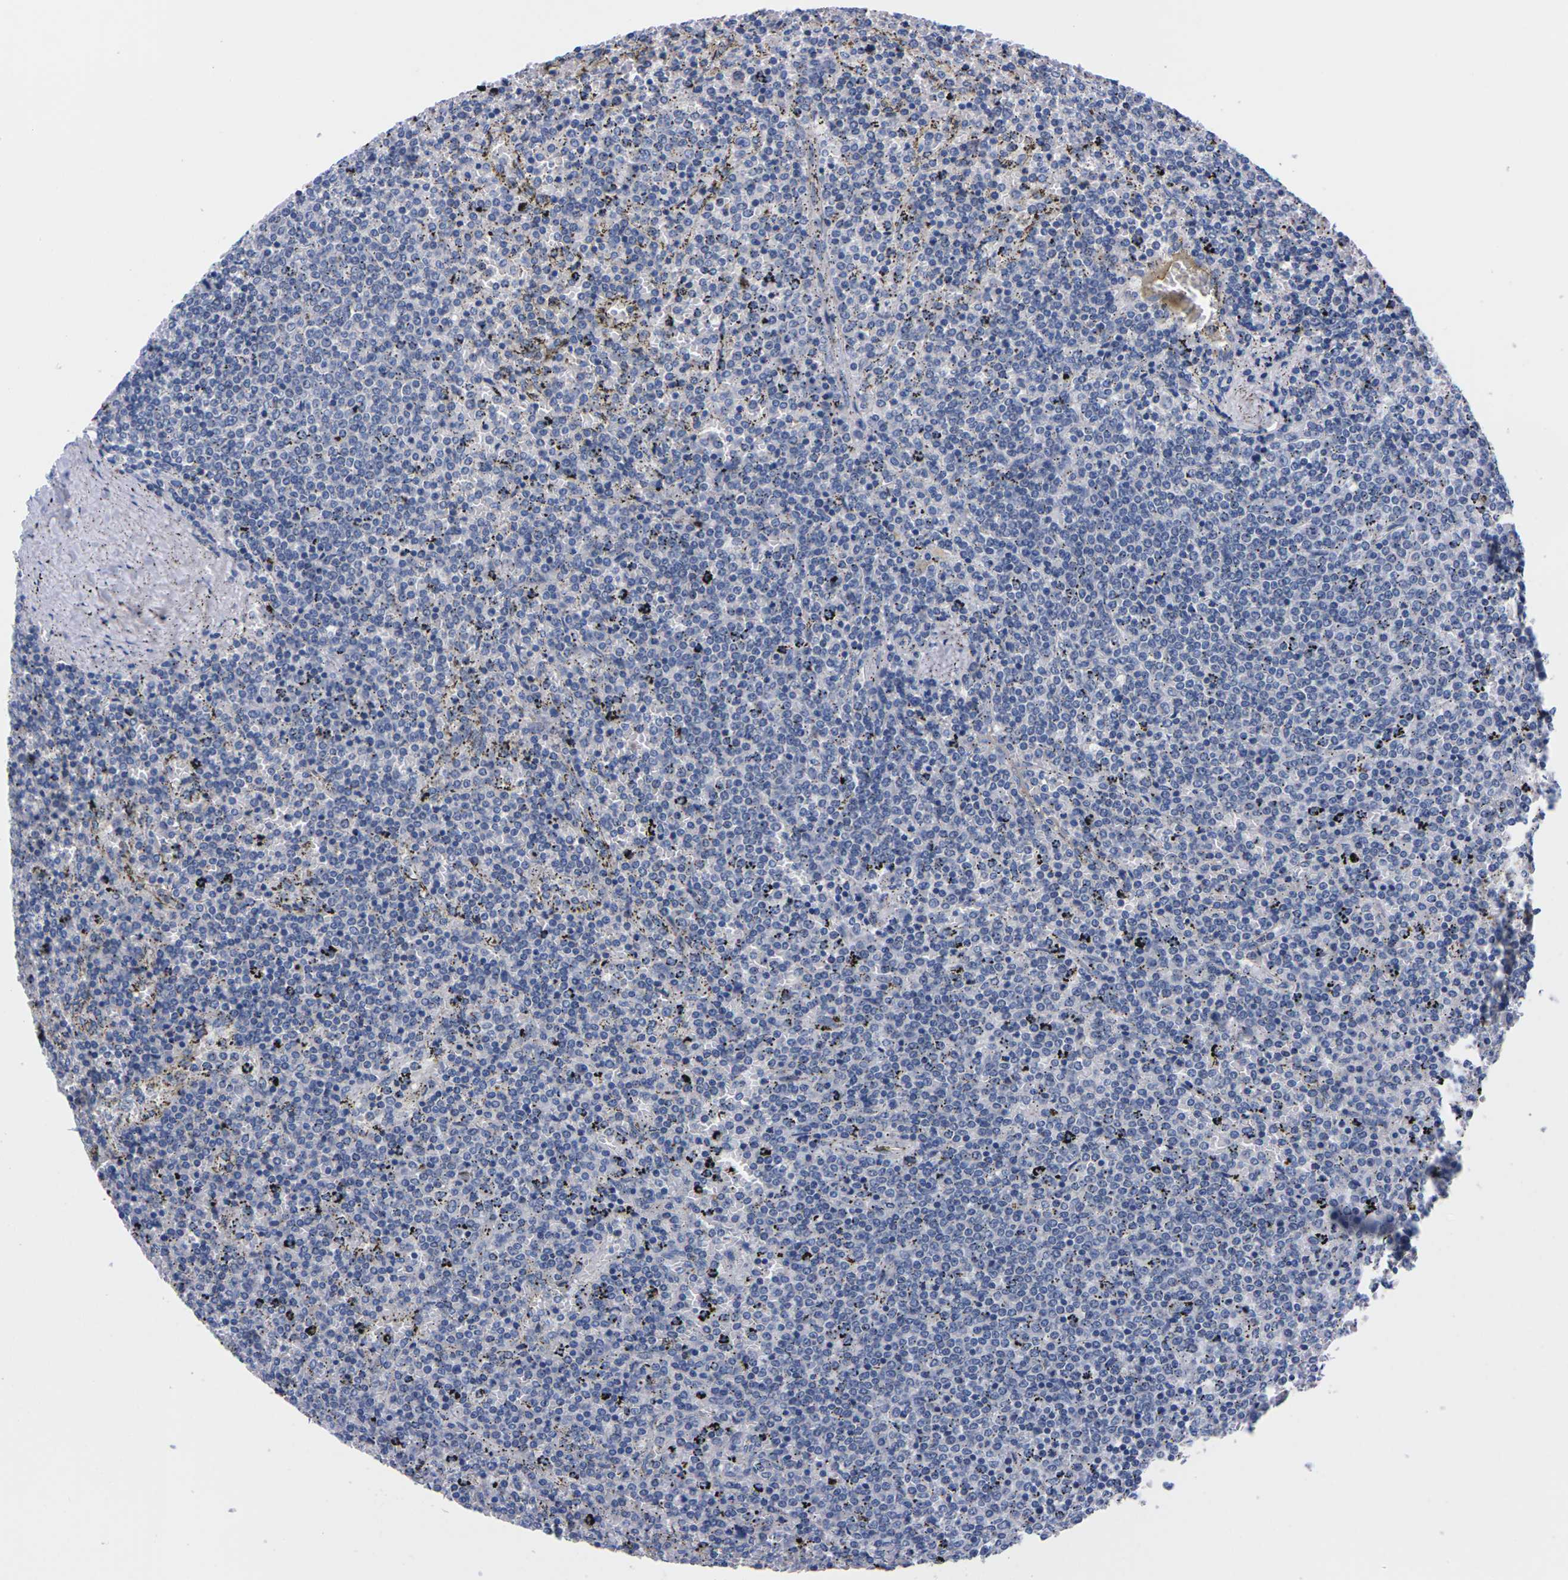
{"staining": {"intensity": "negative", "quantity": "none", "location": "none"}, "tissue": "lymphoma", "cell_type": "Tumor cells", "image_type": "cancer", "snomed": [{"axis": "morphology", "description": "Malignant lymphoma, non-Hodgkin's type, Low grade"}, {"axis": "topography", "description": "Spleen"}], "caption": "Immunohistochemistry photomicrograph of human malignant lymphoma, non-Hodgkin's type (low-grade) stained for a protein (brown), which reveals no staining in tumor cells. (DAB (3,3'-diaminobenzidine) immunohistochemistry, high magnification).", "gene": "FAM210A", "patient": {"sex": "female", "age": 77}}